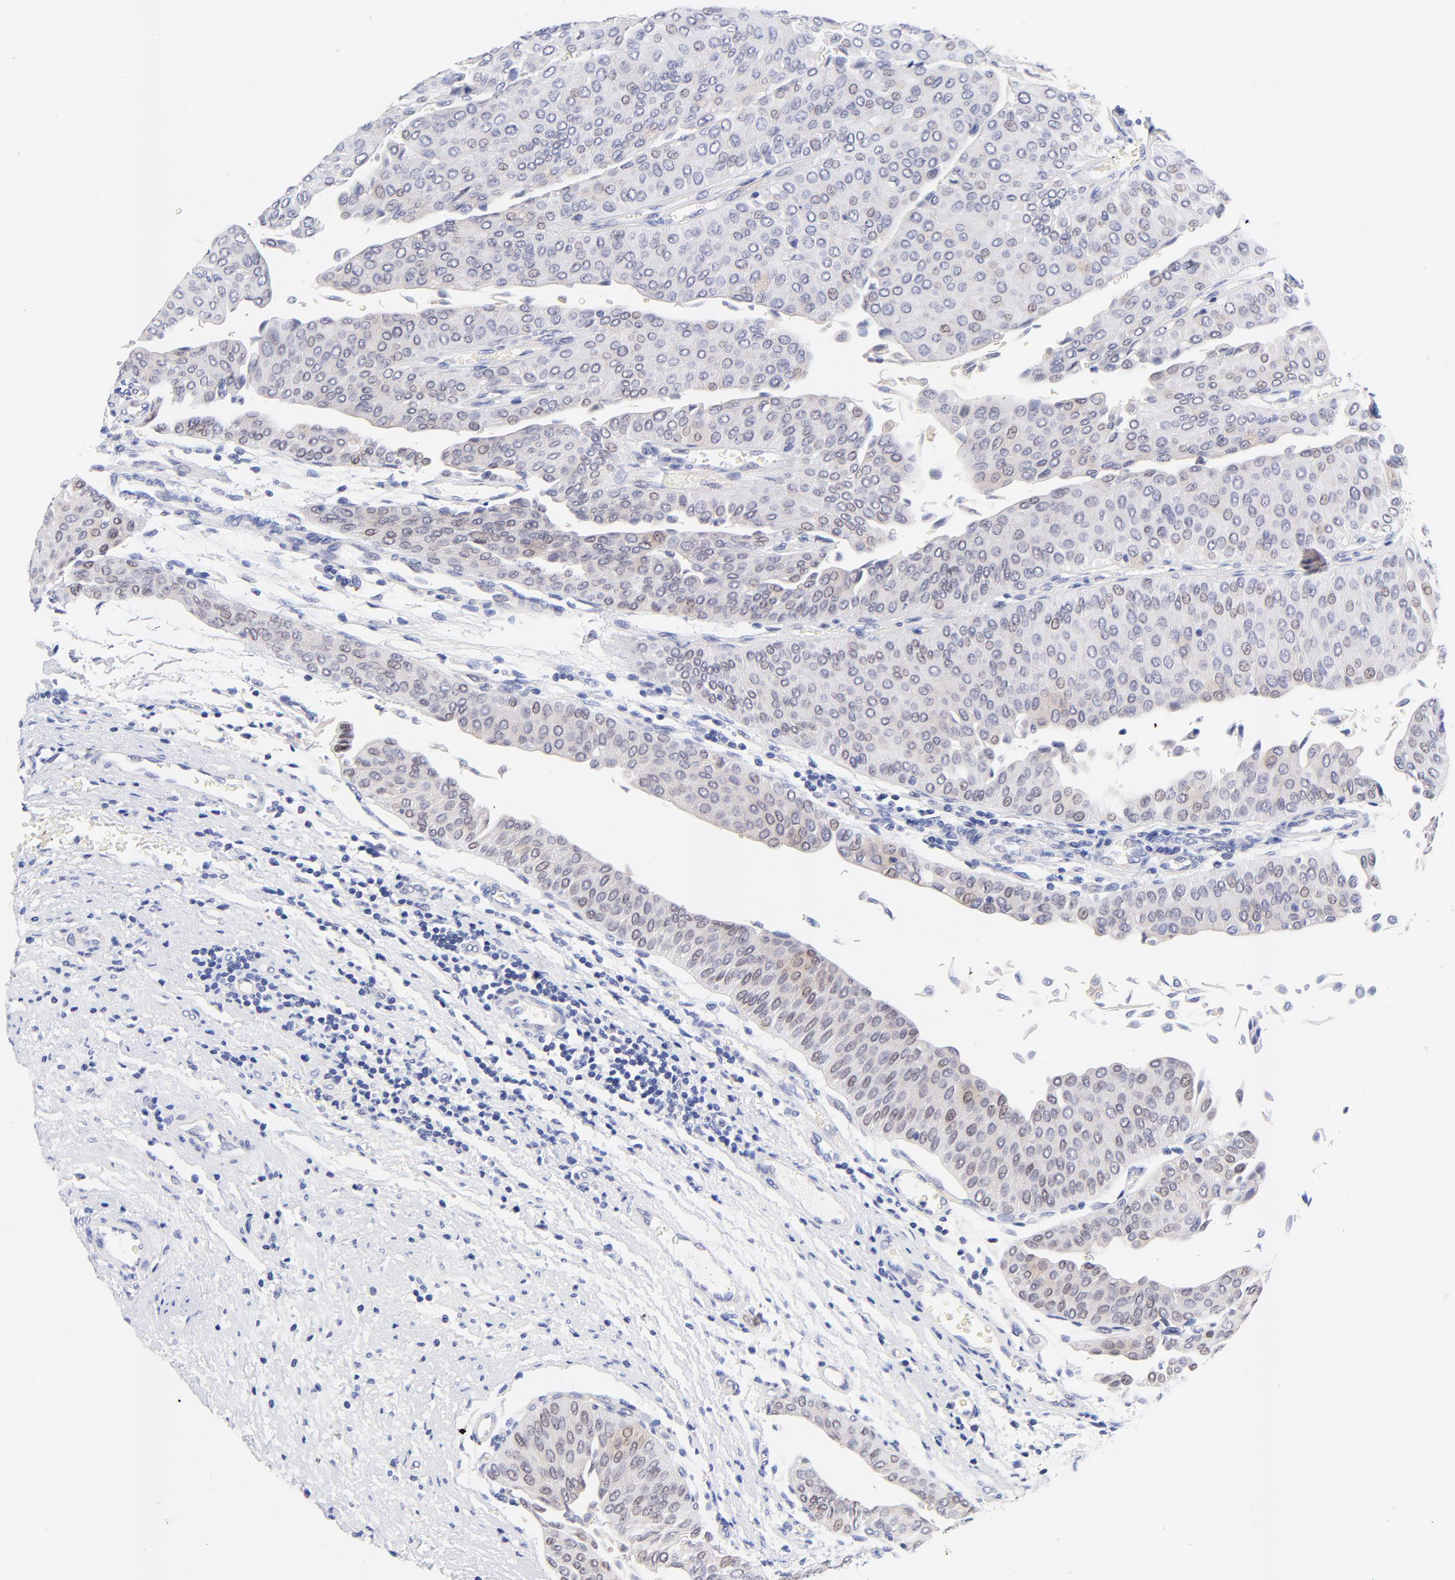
{"staining": {"intensity": "negative", "quantity": "none", "location": "none"}, "tissue": "urothelial cancer", "cell_type": "Tumor cells", "image_type": "cancer", "snomed": [{"axis": "morphology", "description": "Urothelial carcinoma, Low grade"}, {"axis": "topography", "description": "Urinary bladder"}], "caption": "This image is of urothelial carcinoma (low-grade) stained with immunohistochemistry to label a protein in brown with the nuclei are counter-stained blue. There is no expression in tumor cells.", "gene": "FAM117B", "patient": {"sex": "male", "age": 64}}